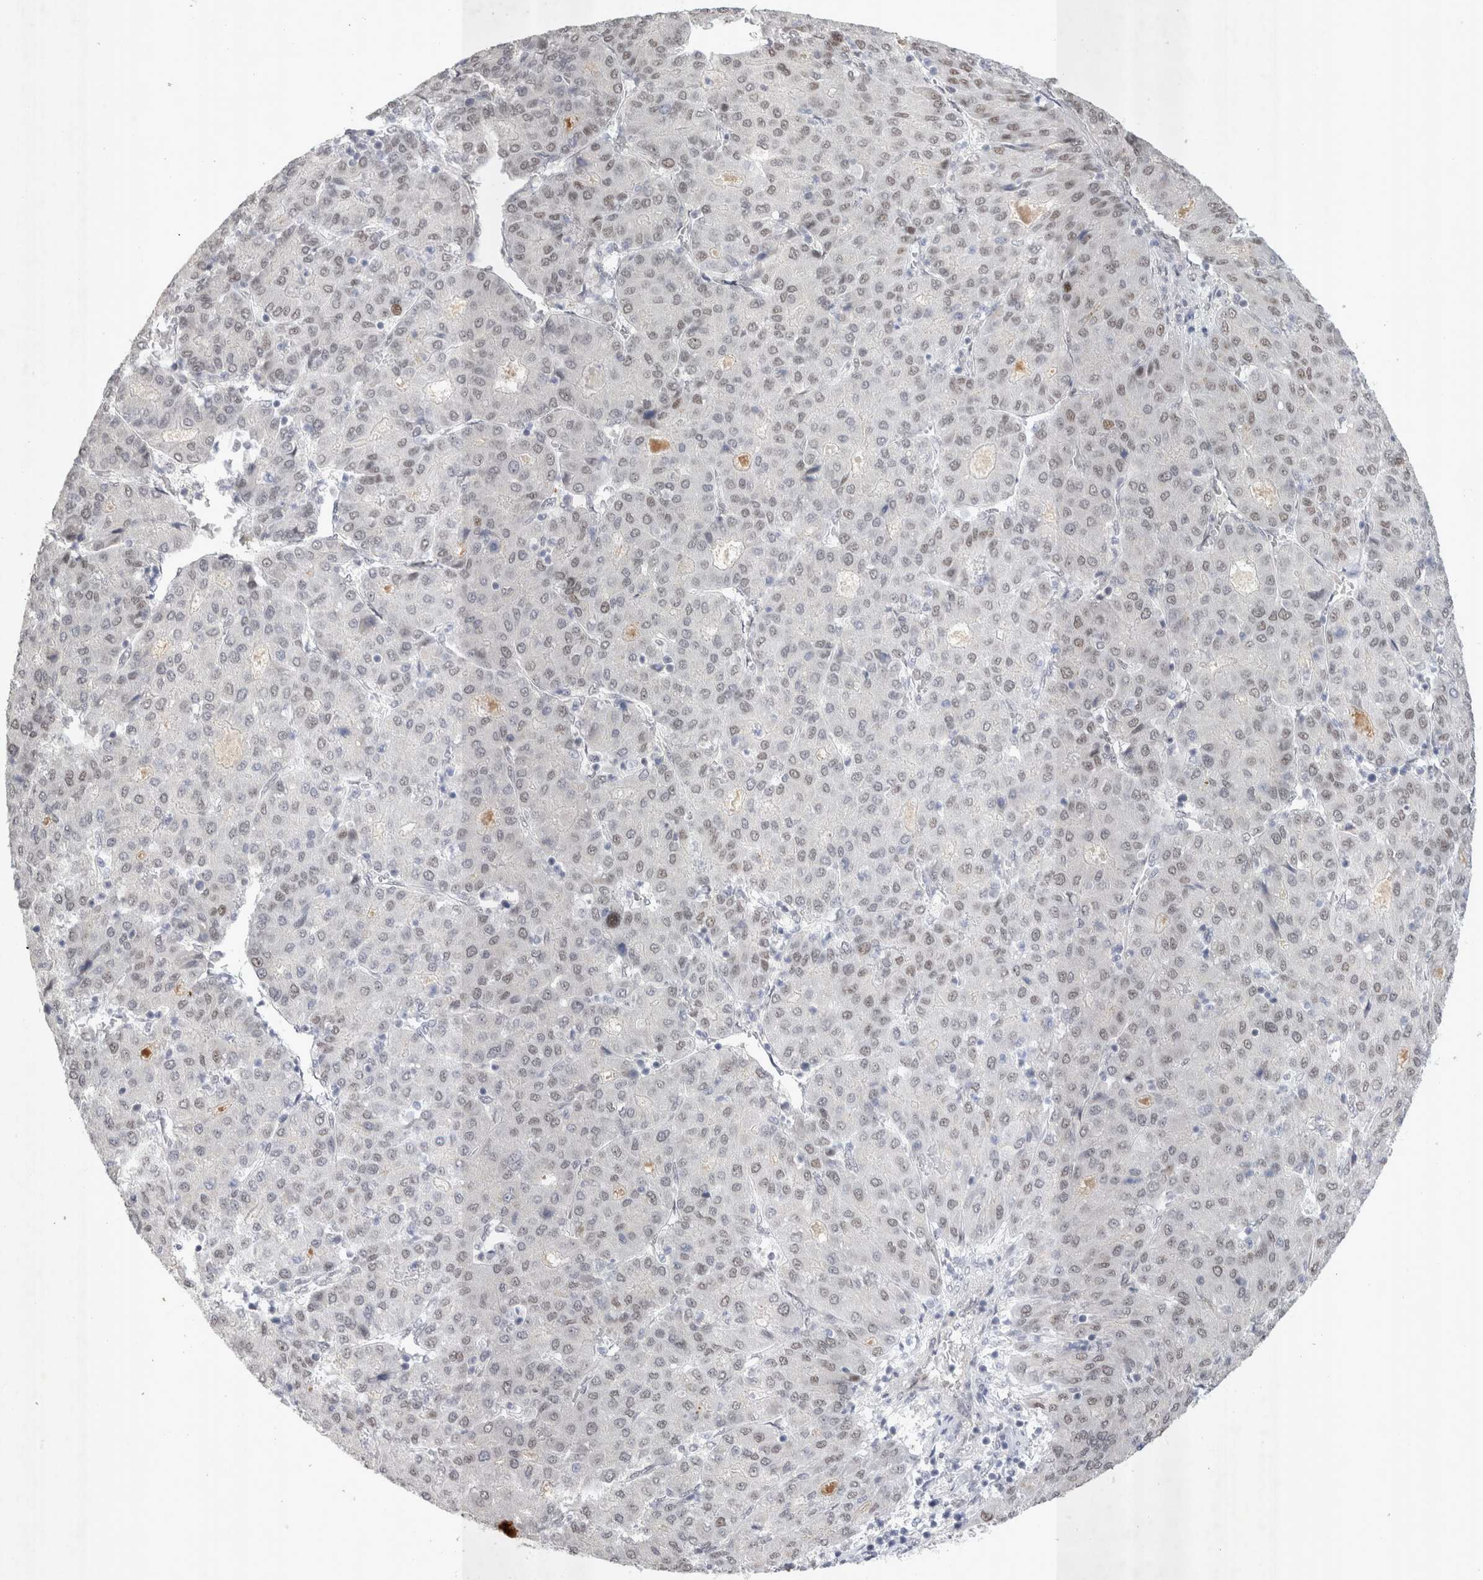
{"staining": {"intensity": "moderate", "quantity": "<25%", "location": "nuclear"}, "tissue": "liver cancer", "cell_type": "Tumor cells", "image_type": "cancer", "snomed": [{"axis": "morphology", "description": "Carcinoma, Hepatocellular, NOS"}, {"axis": "topography", "description": "Liver"}], "caption": "This is an image of IHC staining of liver cancer, which shows moderate expression in the nuclear of tumor cells.", "gene": "RECQL4", "patient": {"sex": "male", "age": 65}}